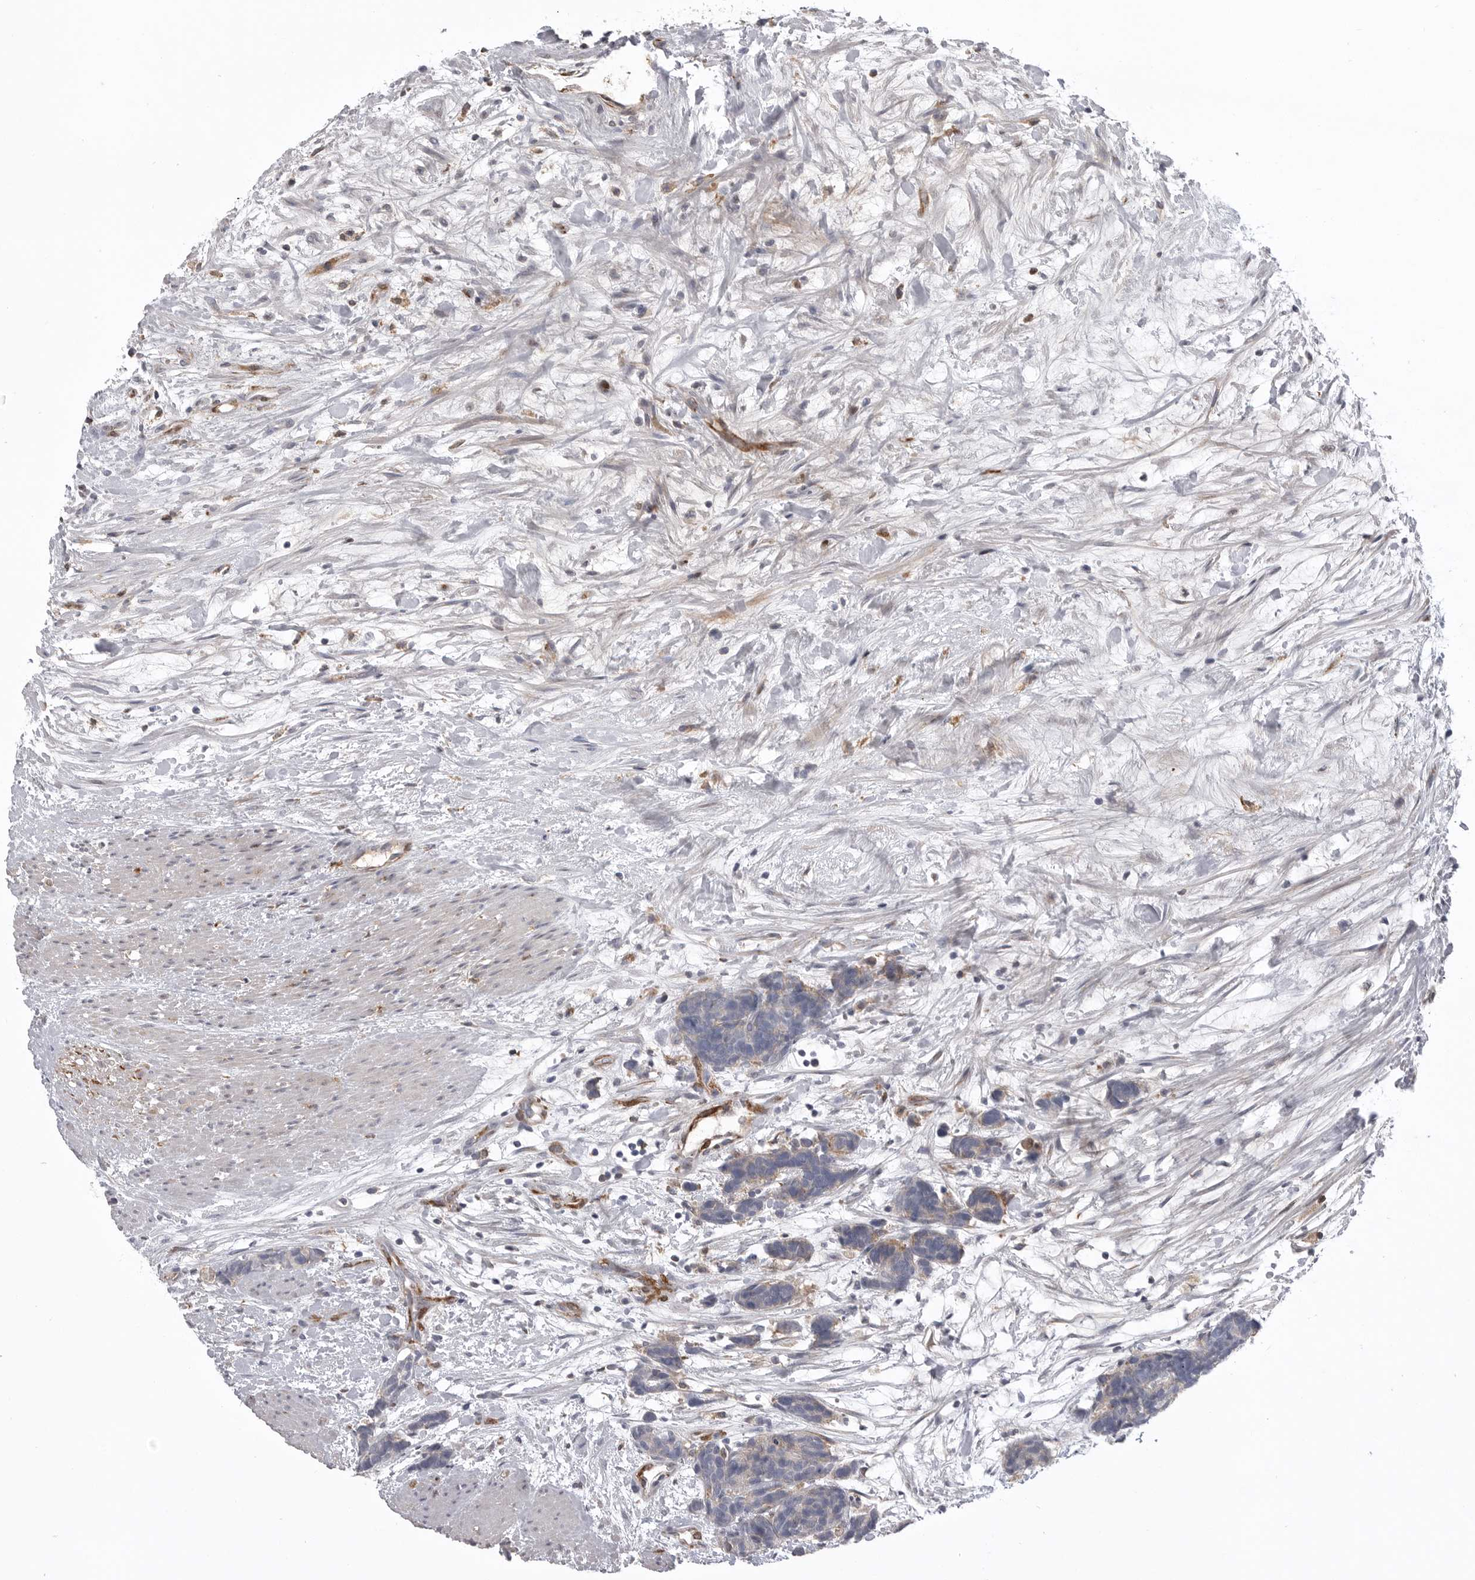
{"staining": {"intensity": "weak", "quantity": "<25%", "location": "cytoplasmic/membranous"}, "tissue": "carcinoid", "cell_type": "Tumor cells", "image_type": "cancer", "snomed": [{"axis": "morphology", "description": "Carcinoma, NOS"}, {"axis": "morphology", "description": "Carcinoid, malignant, NOS"}, {"axis": "topography", "description": "Urinary bladder"}], "caption": "Human carcinoid stained for a protein using immunohistochemistry (IHC) shows no expression in tumor cells.", "gene": "SERPING1", "patient": {"sex": "male", "age": 57}}